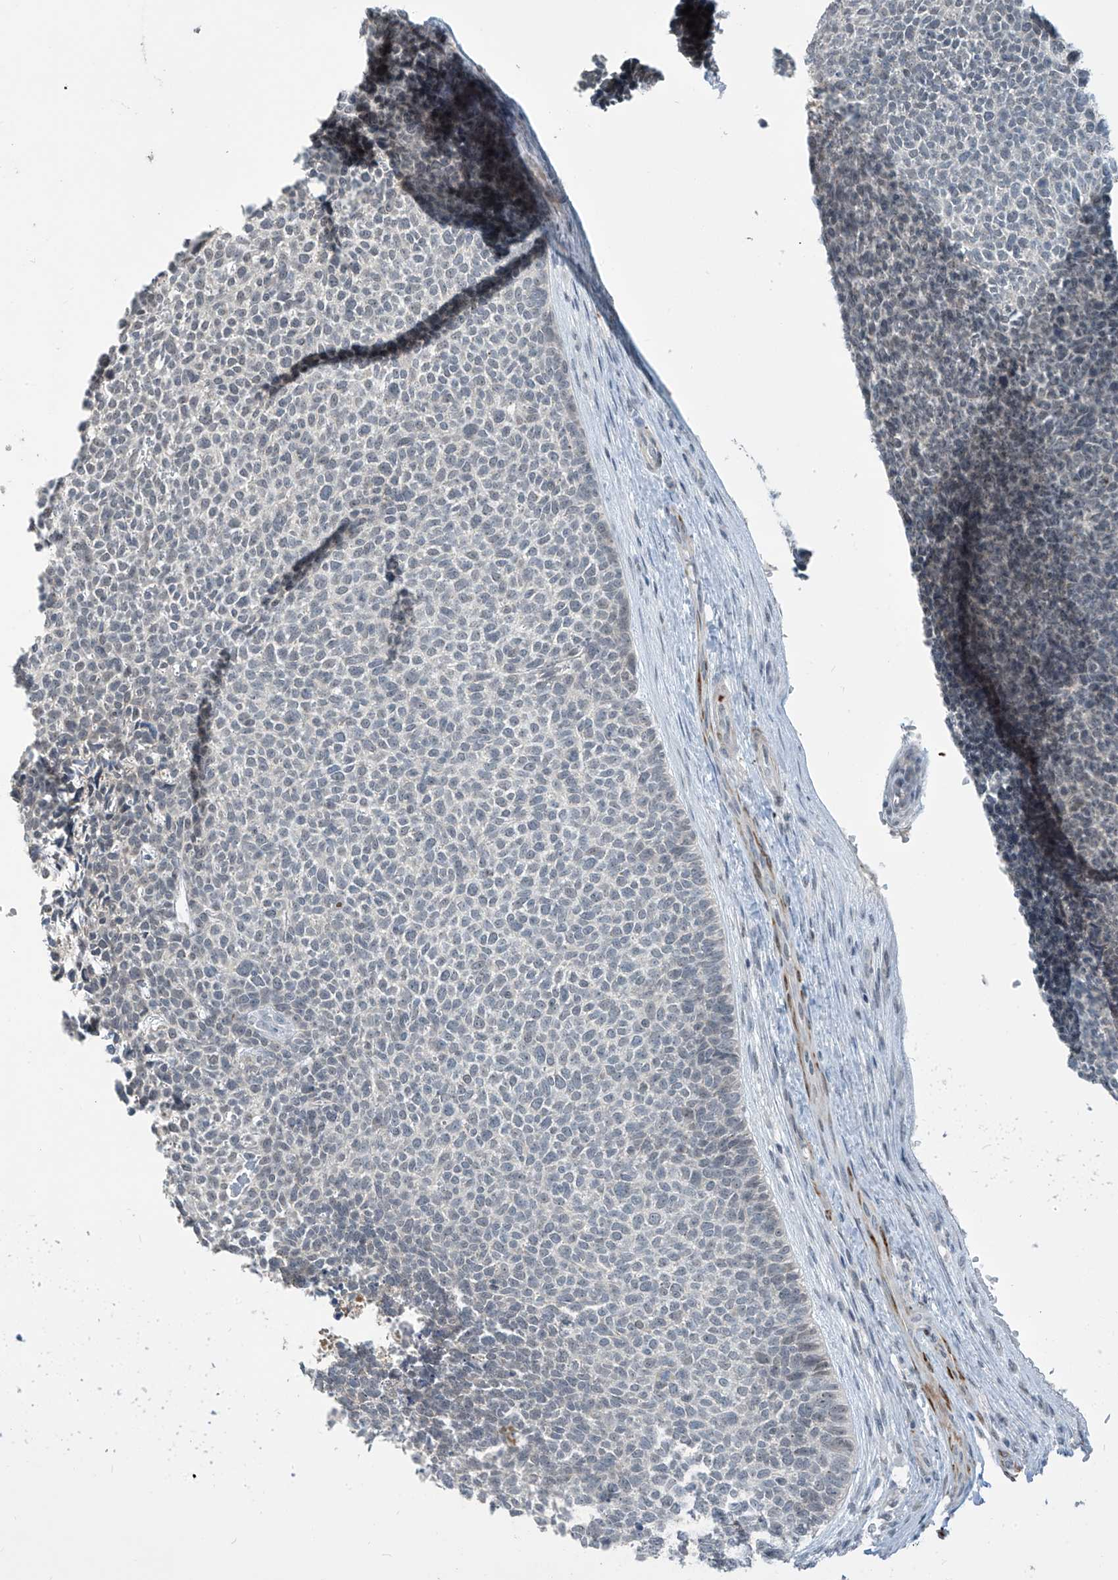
{"staining": {"intensity": "negative", "quantity": "none", "location": "none"}, "tissue": "skin cancer", "cell_type": "Tumor cells", "image_type": "cancer", "snomed": [{"axis": "morphology", "description": "Basal cell carcinoma"}, {"axis": "topography", "description": "Skin"}], "caption": "This is an IHC image of human skin cancer (basal cell carcinoma). There is no positivity in tumor cells.", "gene": "METAP1D", "patient": {"sex": "female", "age": 84}}